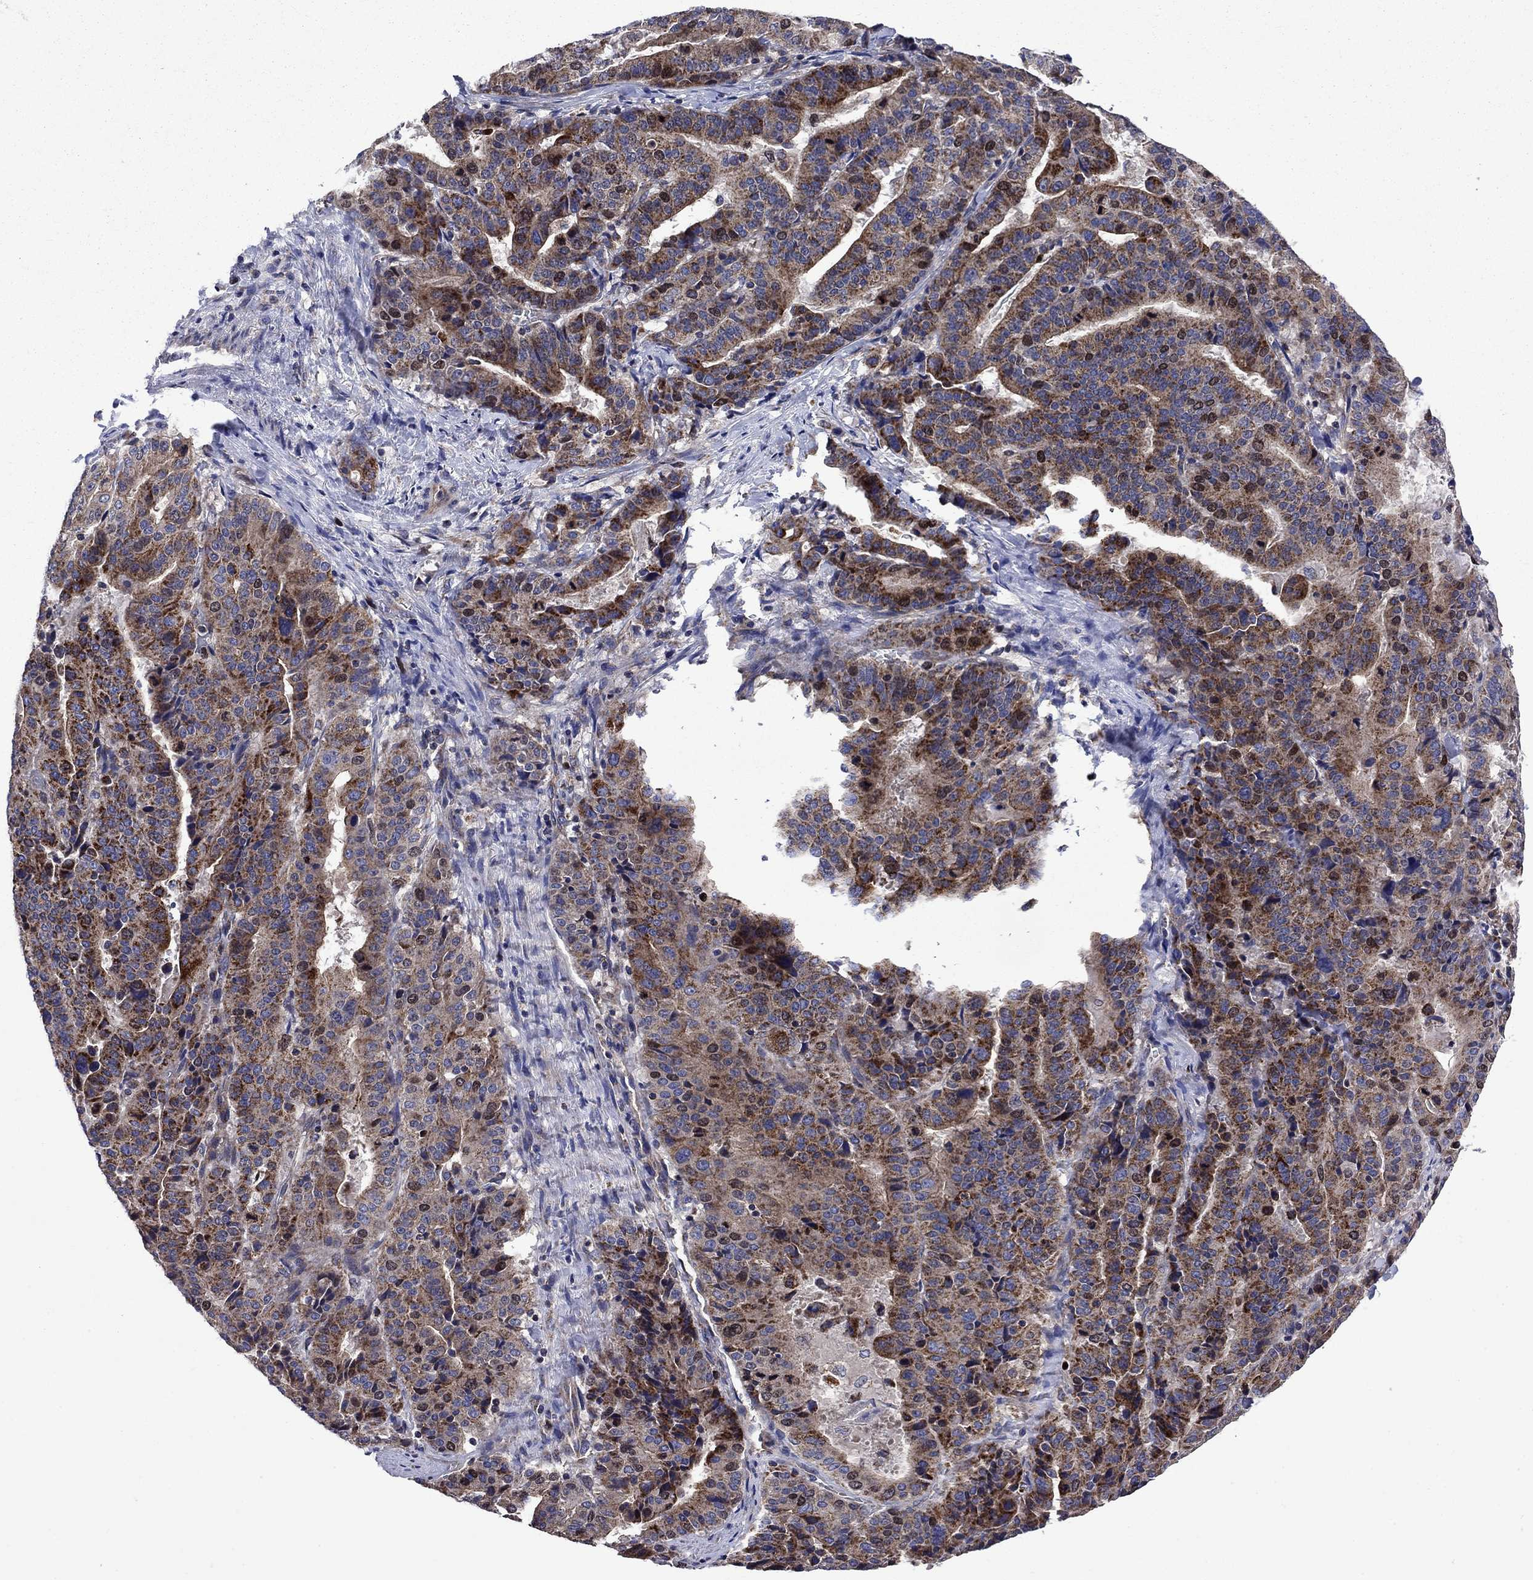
{"staining": {"intensity": "strong", "quantity": "25%-75%", "location": "cytoplasmic/membranous"}, "tissue": "stomach cancer", "cell_type": "Tumor cells", "image_type": "cancer", "snomed": [{"axis": "morphology", "description": "Adenocarcinoma, NOS"}, {"axis": "topography", "description": "Stomach"}], "caption": "Immunohistochemical staining of human stomach adenocarcinoma displays high levels of strong cytoplasmic/membranous staining in about 25%-75% of tumor cells.", "gene": "KIF22", "patient": {"sex": "male", "age": 48}}